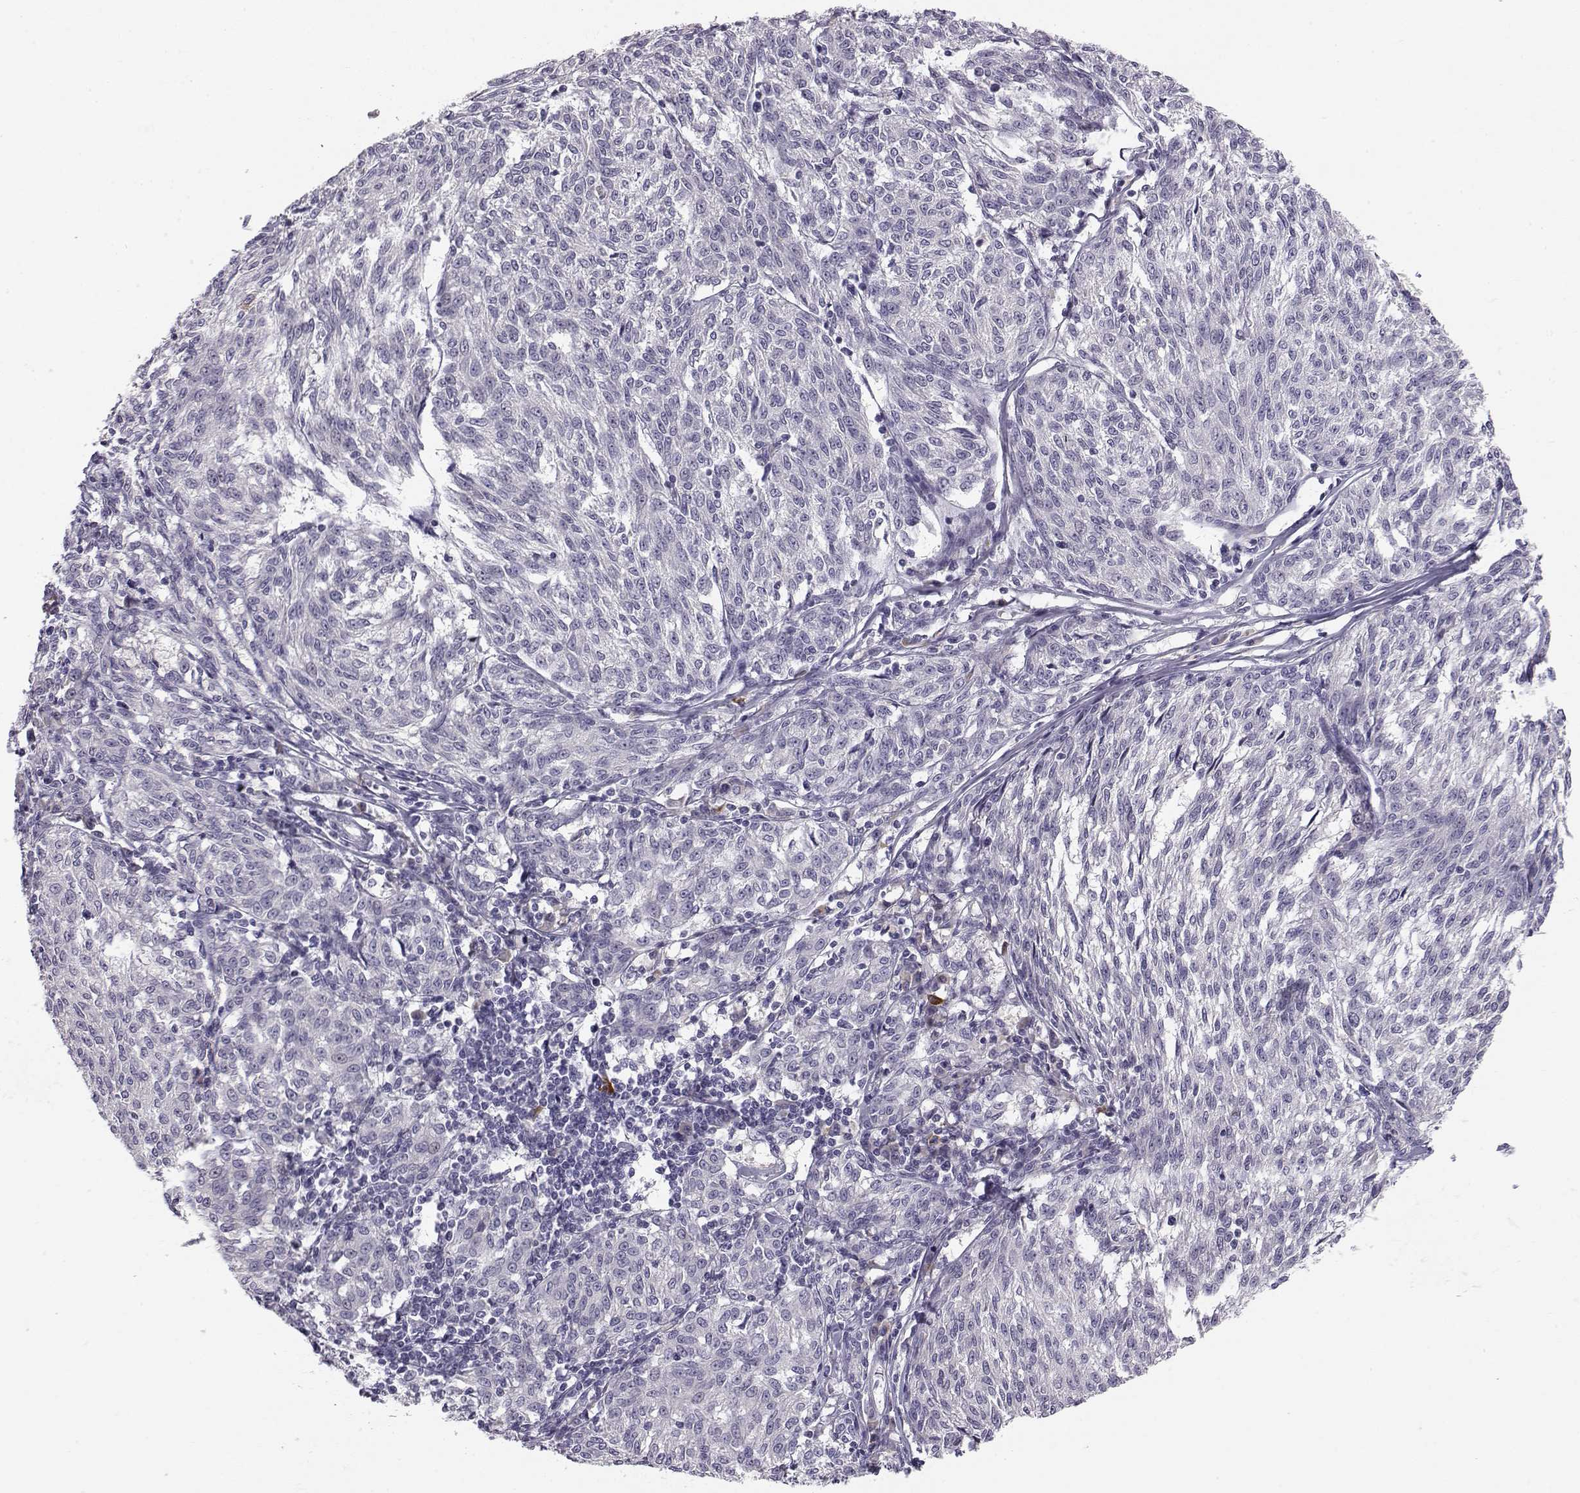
{"staining": {"intensity": "negative", "quantity": "none", "location": "none"}, "tissue": "melanoma", "cell_type": "Tumor cells", "image_type": "cancer", "snomed": [{"axis": "morphology", "description": "Malignant melanoma, NOS"}, {"axis": "topography", "description": "Skin"}], "caption": "Histopathology image shows no protein expression in tumor cells of melanoma tissue. (Stains: DAB immunohistochemistry (IHC) with hematoxylin counter stain, Microscopy: brightfield microscopy at high magnification).", "gene": "ACSL6", "patient": {"sex": "female", "age": 72}}